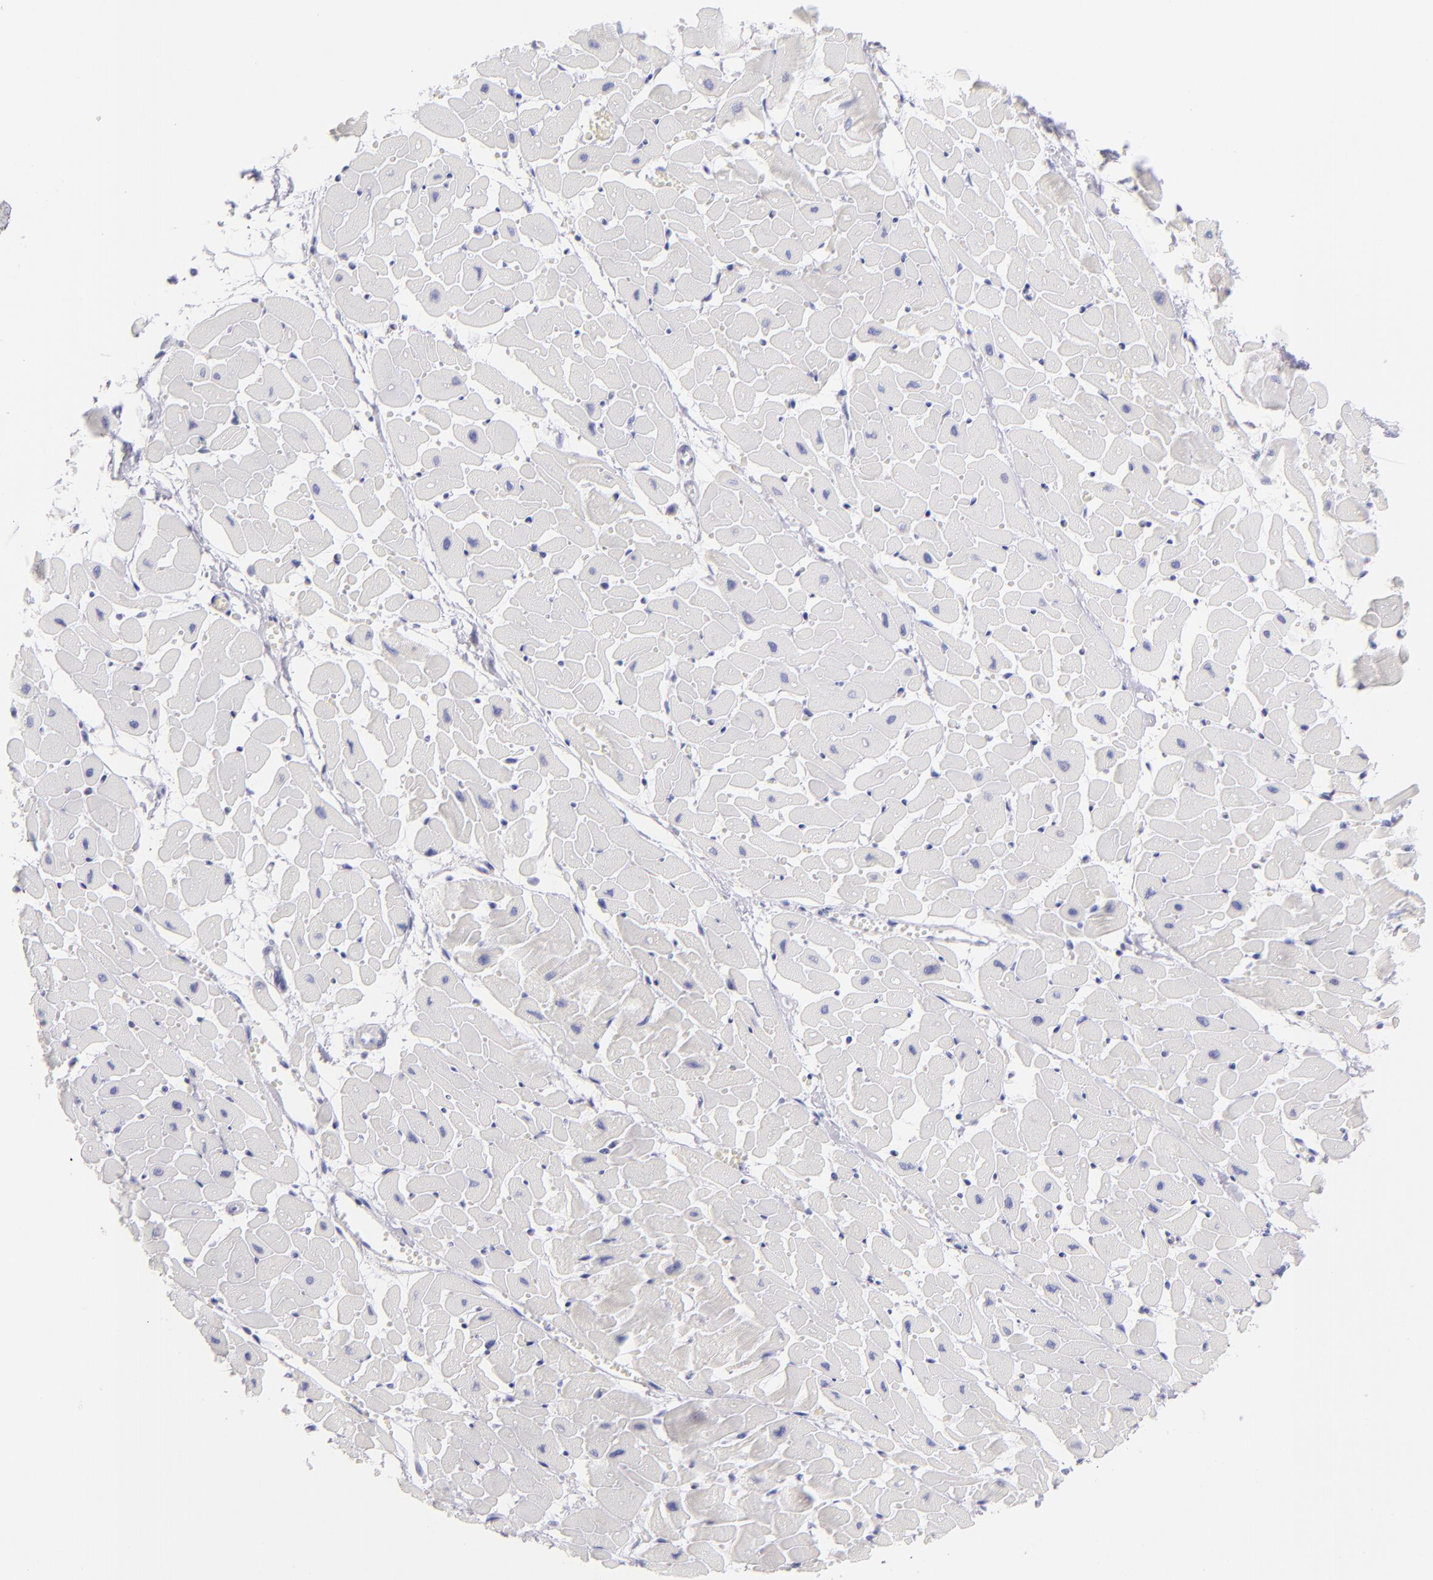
{"staining": {"intensity": "negative", "quantity": "none", "location": "none"}, "tissue": "heart muscle", "cell_type": "Cardiomyocytes", "image_type": "normal", "snomed": [{"axis": "morphology", "description": "Normal tissue, NOS"}, {"axis": "topography", "description": "Heart"}], "caption": "Benign heart muscle was stained to show a protein in brown. There is no significant expression in cardiomyocytes. (DAB (3,3'-diaminobenzidine) immunohistochemistry visualized using brightfield microscopy, high magnification).", "gene": "PRF1", "patient": {"sex": "female", "age": 19}}